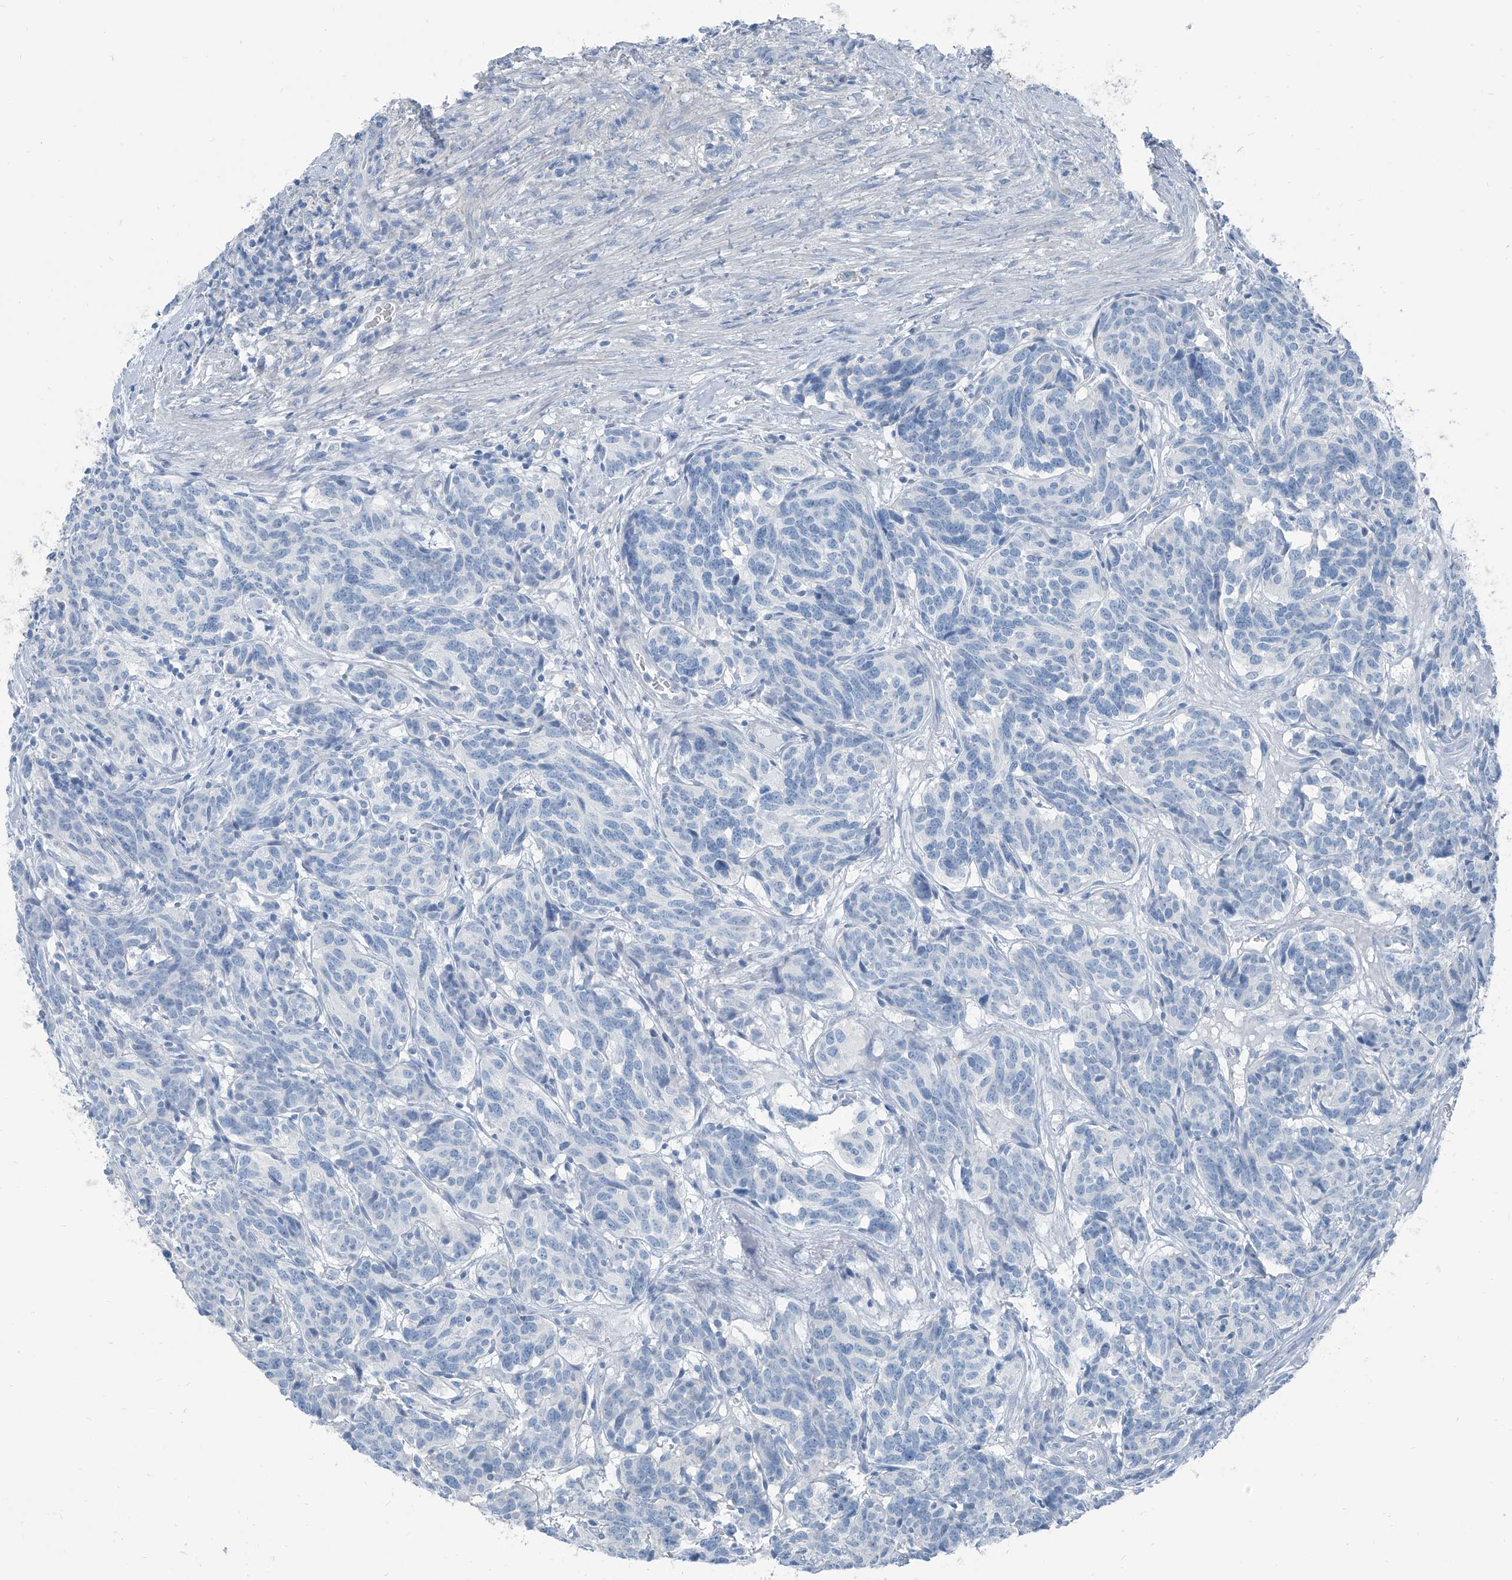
{"staining": {"intensity": "negative", "quantity": "none", "location": "none"}, "tissue": "carcinoid", "cell_type": "Tumor cells", "image_type": "cancer", "snomed": [{"axis": "morphology", "description": "Carcinoid, malignant, NOS"}, {"axis": "topography", "description": "Lung"}], "caption": "IHC photomicrograph of neoplastic tissue: carcinoid stained with DAB shows no significant protein positivity in tumor cells.", "gene": "RGN", "patient": {"sex": "female", "age": 46}}